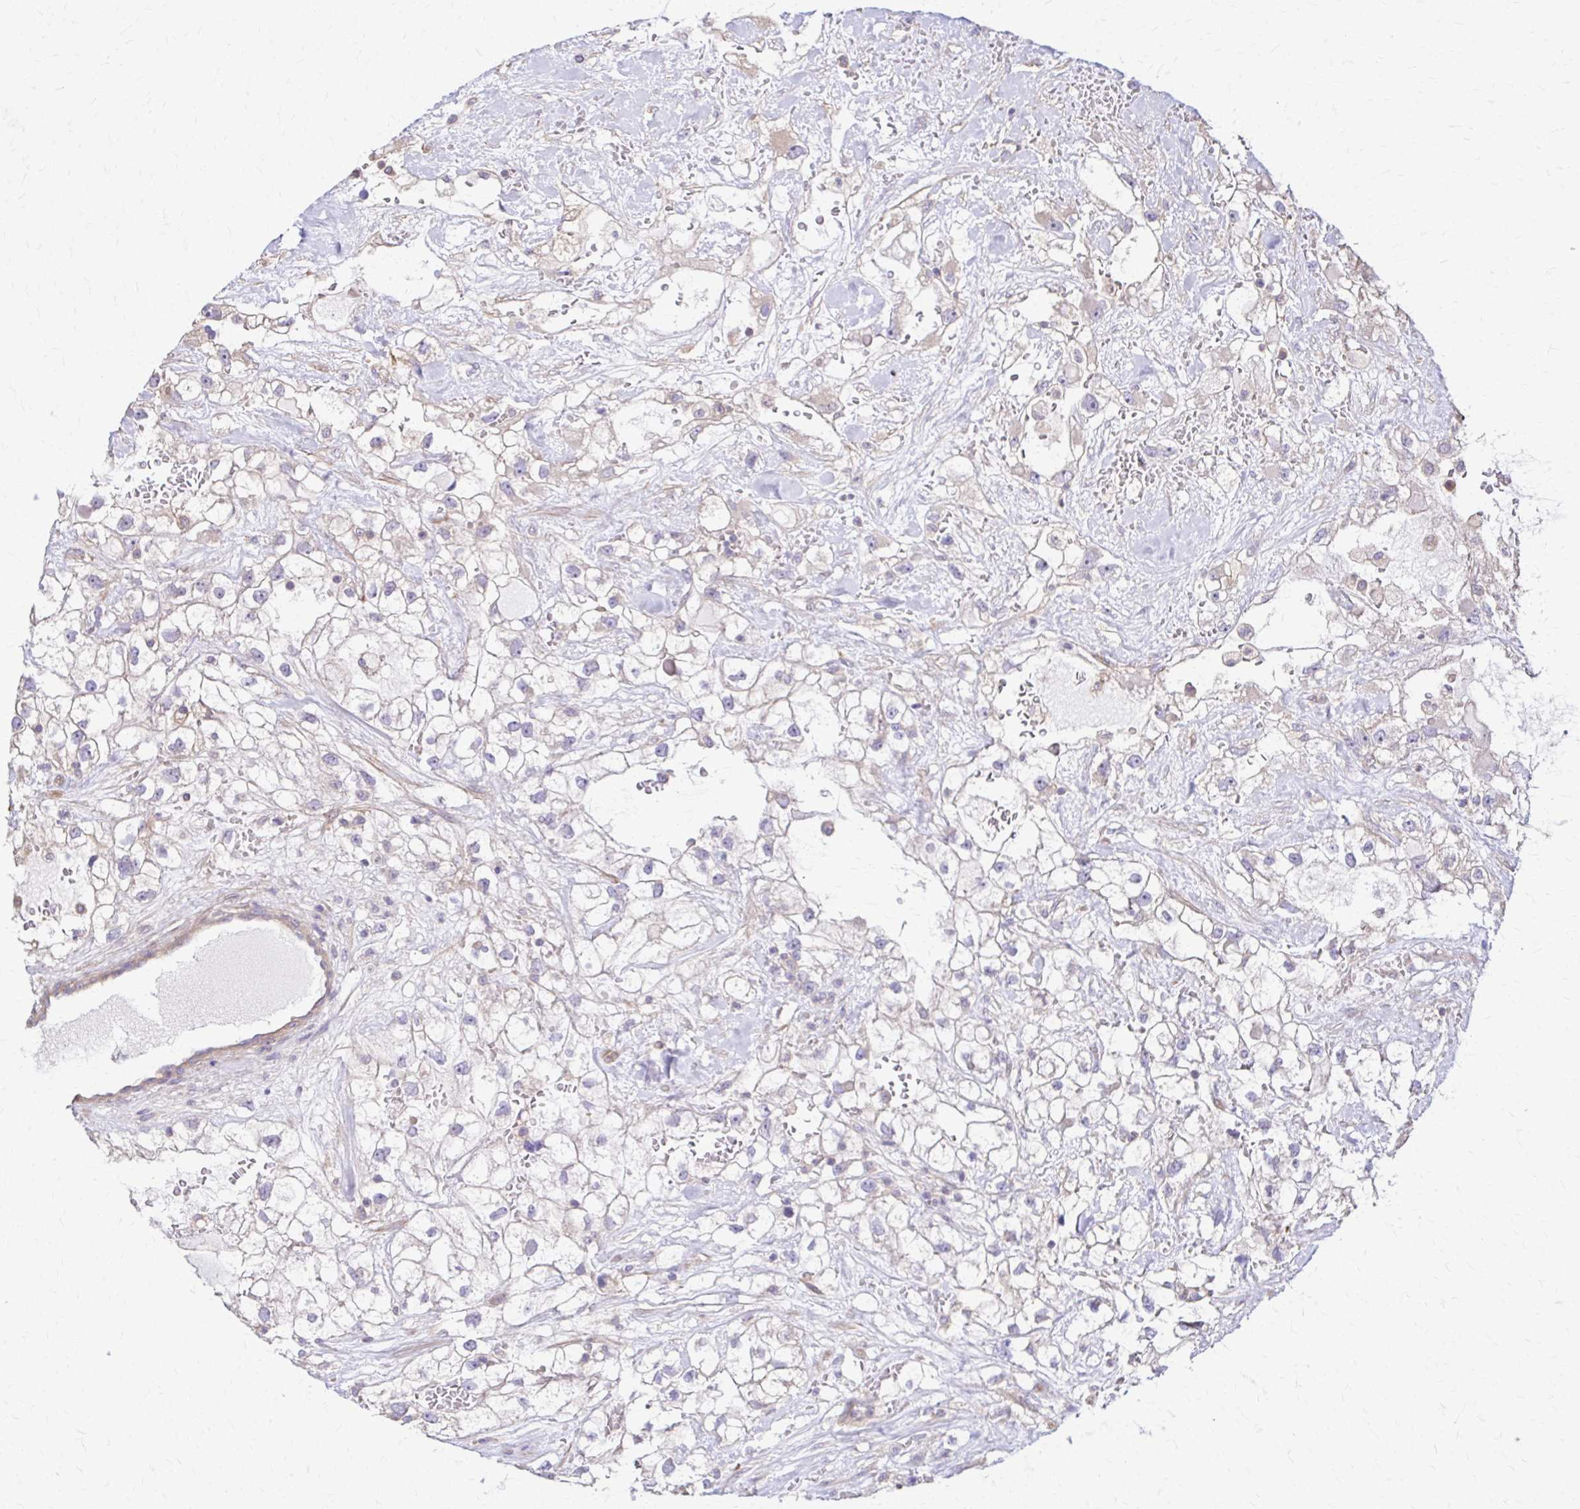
{"staining": {"intensity": "negative", "quantity": "none", "location": "none"}, "tissue": "renal cancer", "cell_type": "Tumor cells", "image_type": "cancer", "snomed": [{"axis": "morphology", "description": "Adenocarcinoma, NOS"}, {"axis": "topography", "description": "Kidney"}], "caption": "Image shows no significant protein staining in tumor cells of renal cancer. (DAB (3,3'-diaminobenzidine) immunohistochemistry, high magnification).", "gene": "DSP", "patient": {"sex": "male", "age": 59}}